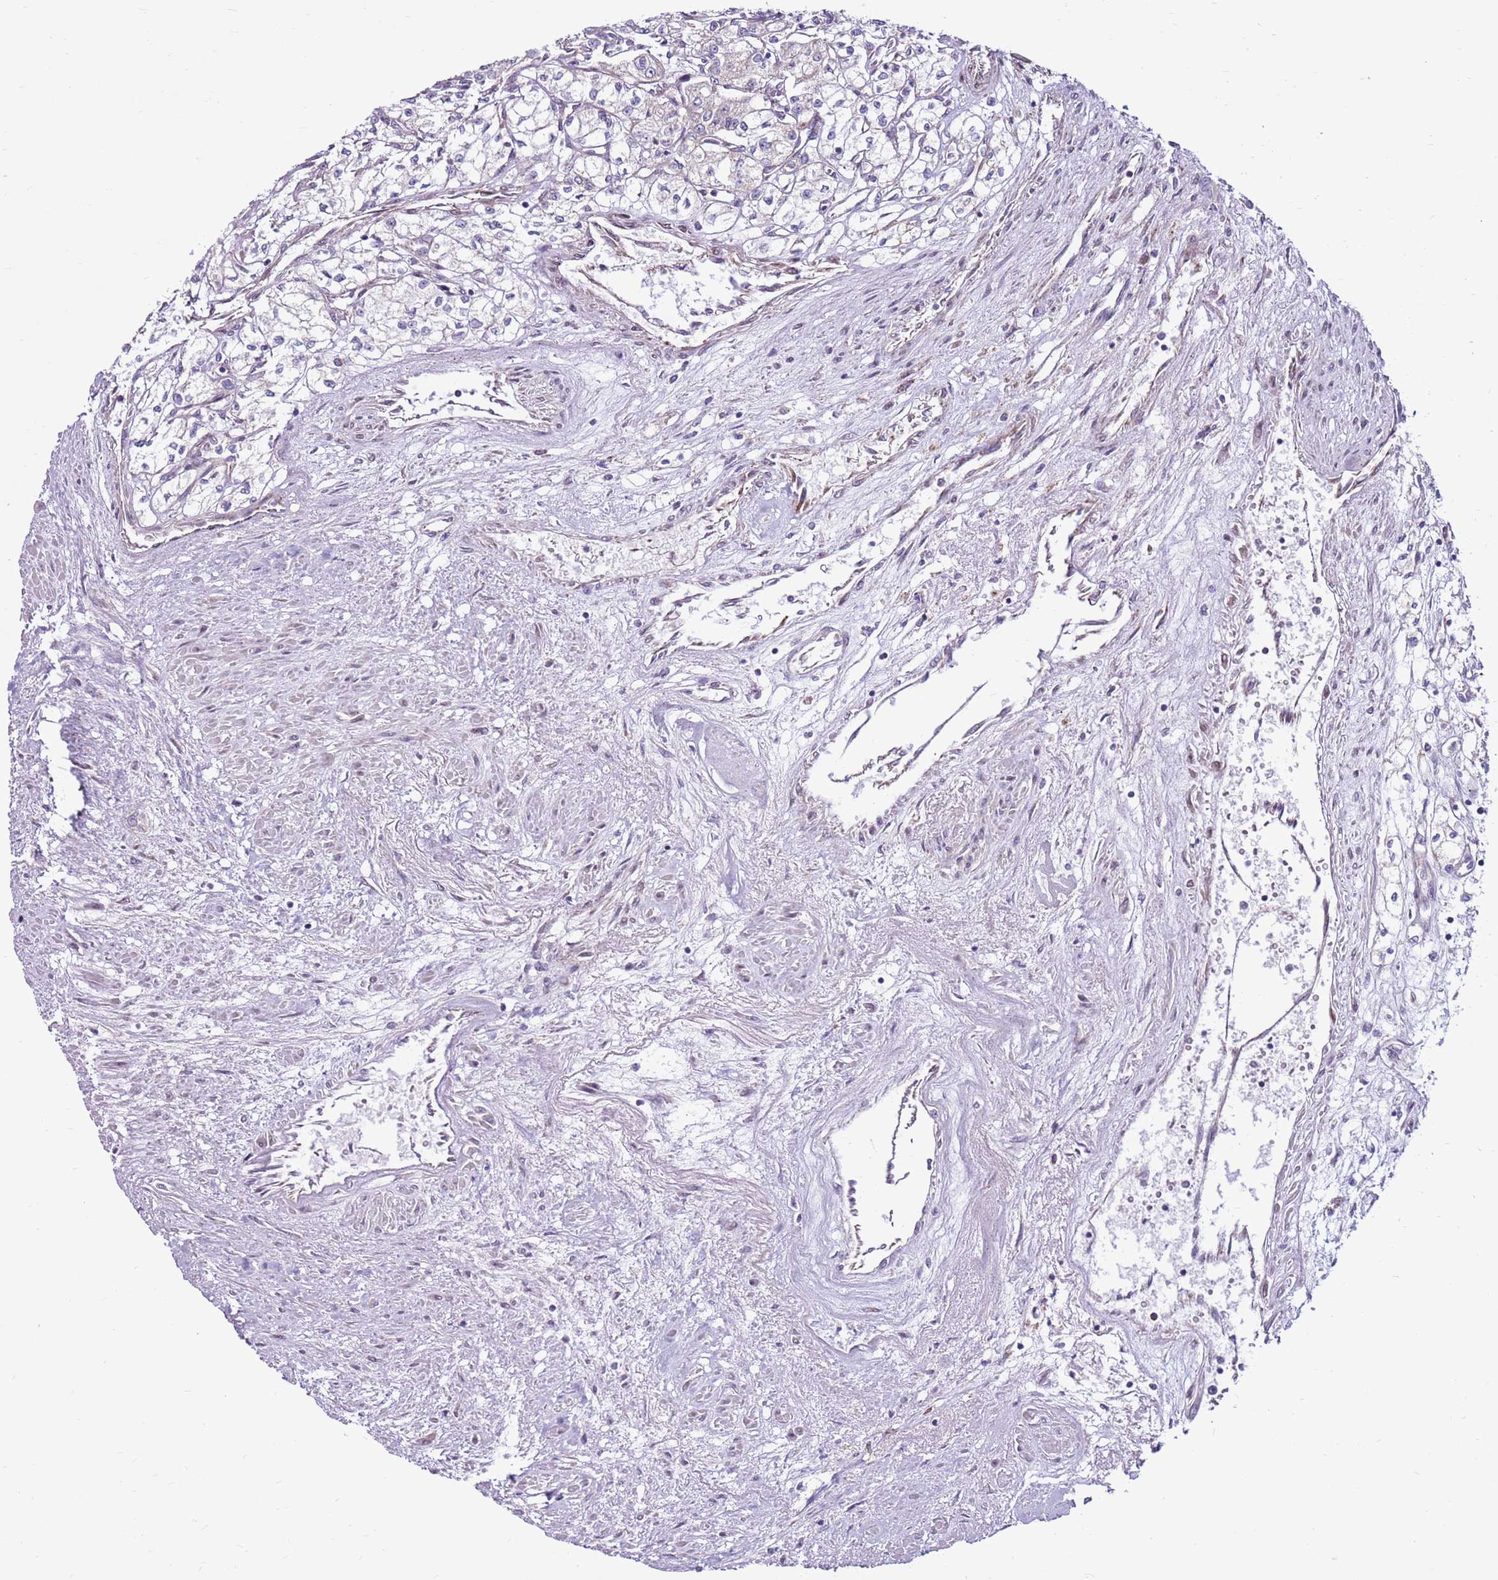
{"staining": {"intensity": "negative", "quantity": "none", "location": "none"}, "tissue": "renal cancer", "cell_type": "Tumor cells", "image_type": "cancer", "snomed": [{"axis": "morphology", "description": "Adenocarcinoma, NOS"}, {"axis": "topography", "description": "Kidney"}], "caption": "IHC photomicrograph of neoplastic tissue: human renal cancer (adenocarcinoma) stained with DAB displays no significant protein staining in tumor cells. The staining was performed using DAB (3,3'-diaminobenzidine) to visualize the protein expression in brown, while the nuclei were stained in blue with hematoxylin (Magnification: 20x).", "gene": "HECTD4", "patient": {"sex": "male", "age": 59}}